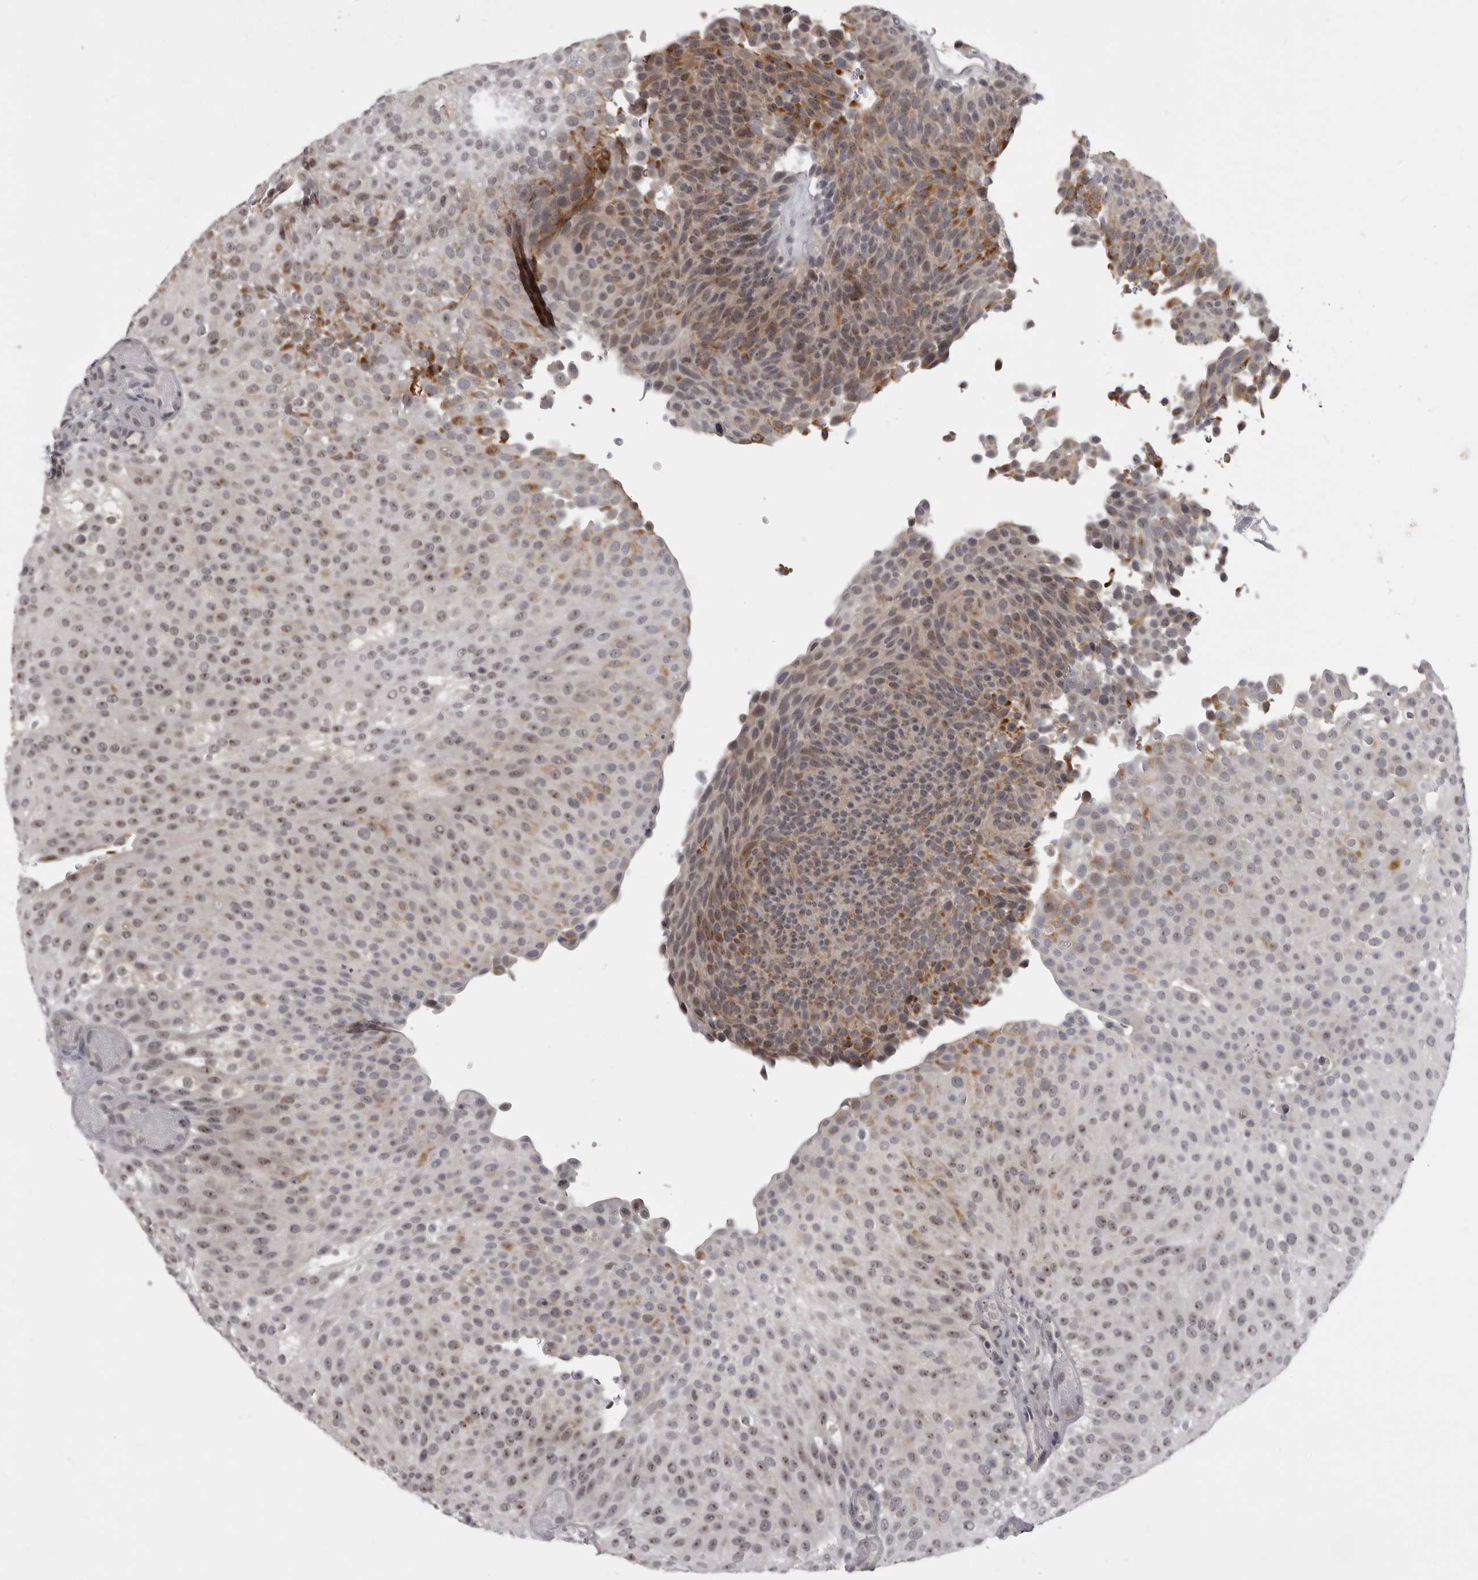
{"staining": {"intensity": "moderate", "quantity": ">75%", "location": "cytoplasmic/membranous,nuclear"}, "tissue": "urothelial cancer", "cell_type": "Tumor cells", "image_type": "cancer", "snomed": [{"axis": "morphology", "description": "Urothelial carcinoma, Low grade"}, {"axis": "topography", "description": "Urinary bladder"}], "caption": "Immunohistochemistry micrograph of human low-grade urothelial carcinoma stained for a protein (brown), which demonstrates medium levels of moderate cytoplasmic/membranous and nuclear expression in about >75% of tumor cells.", "gene": "MRTO4", "patient": {"sex": "male", "age": 78}}